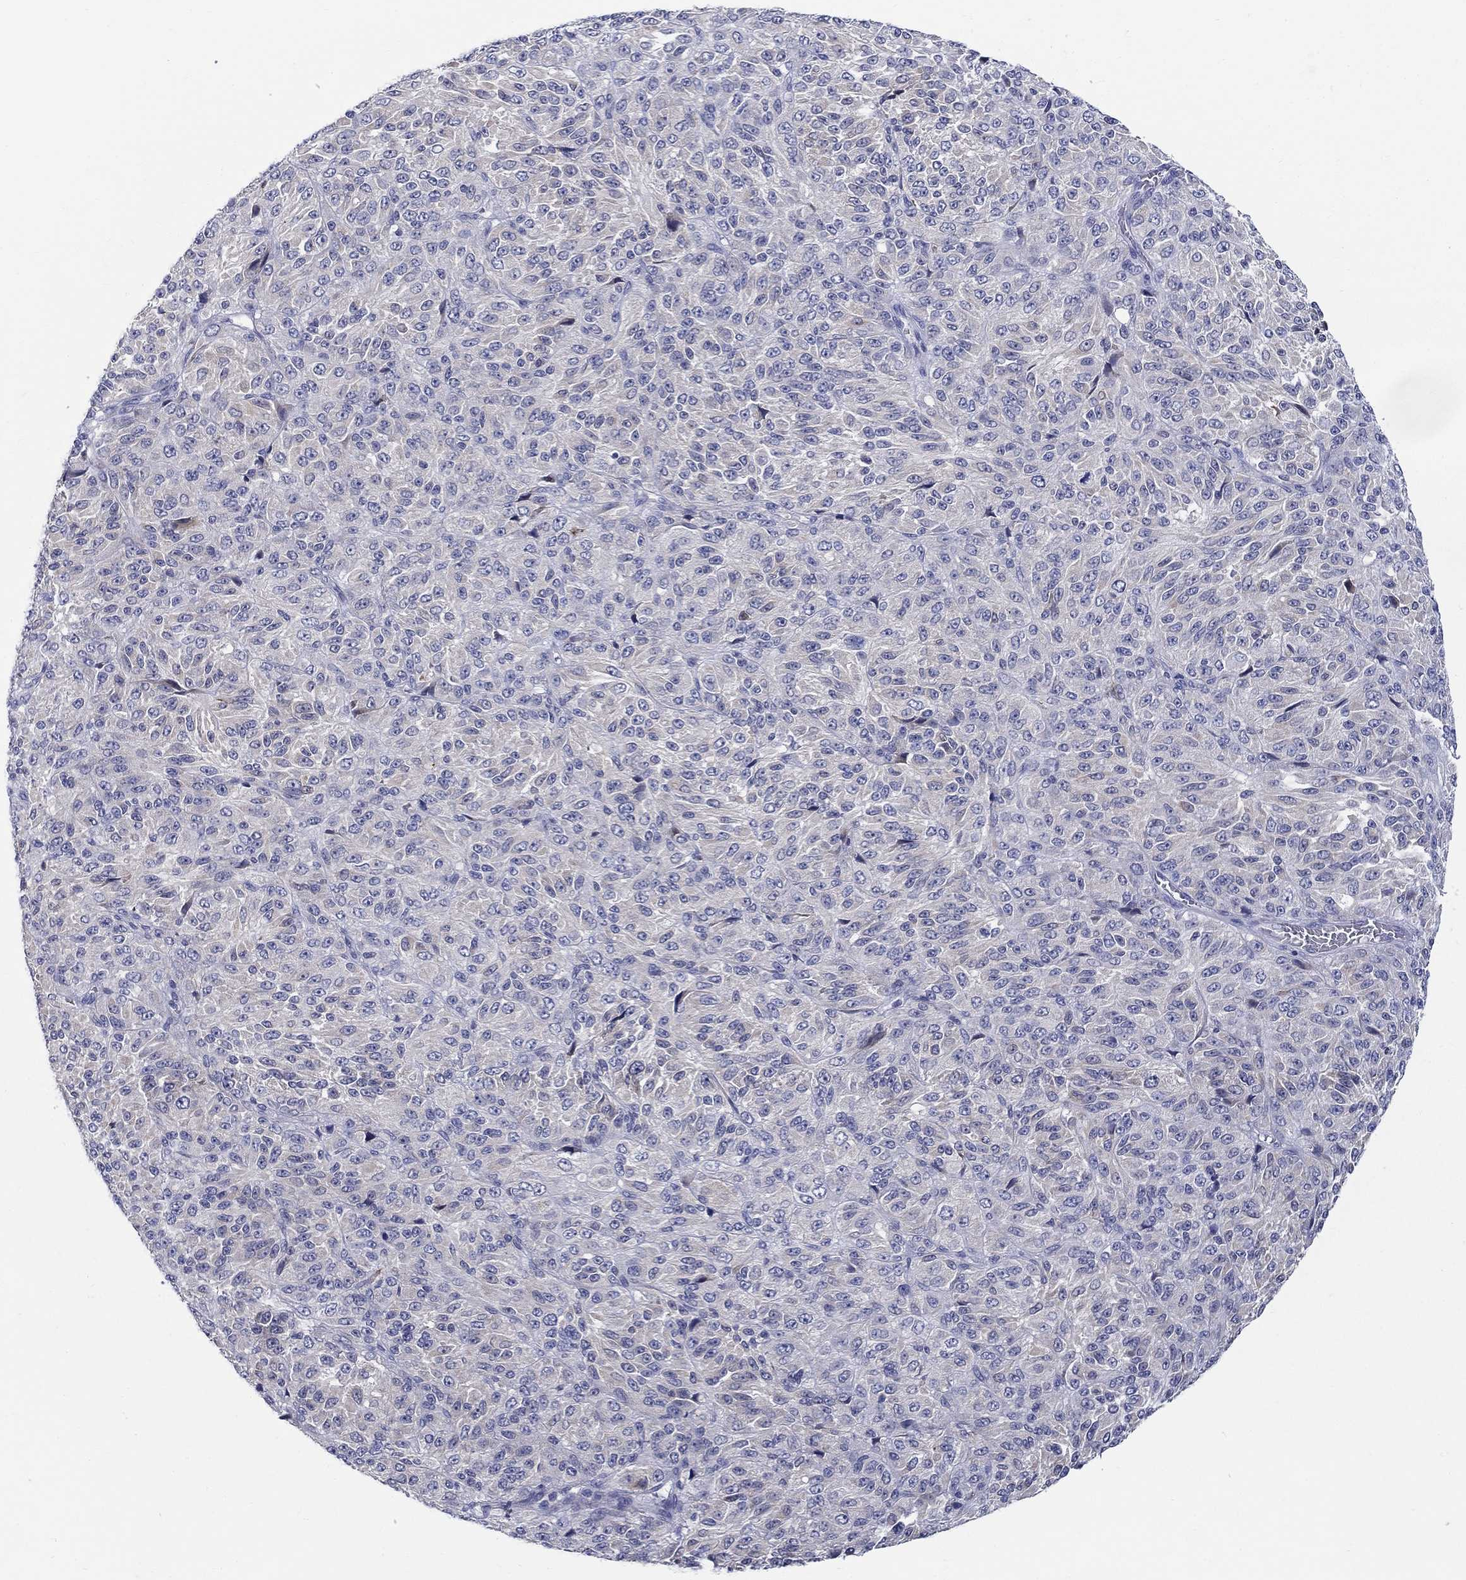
{"staining": {"intensity": "negative", "quantity": "none", "location": "none"}, "tissue": "melanoma", "cell_type": "Tumor cells", "image_type": "cancer", "snomed": [{"axis": "morphology", "description": "Malignant melanoma, Metastatic site"}, {"axis": "topography", "description": "Brain"}], "caption": "Human melanoma stained for a protein using IHC reveals no staining in tumor cells.", "gene": "QRFPR", "patient": {"sex": "female", "age": 56}}